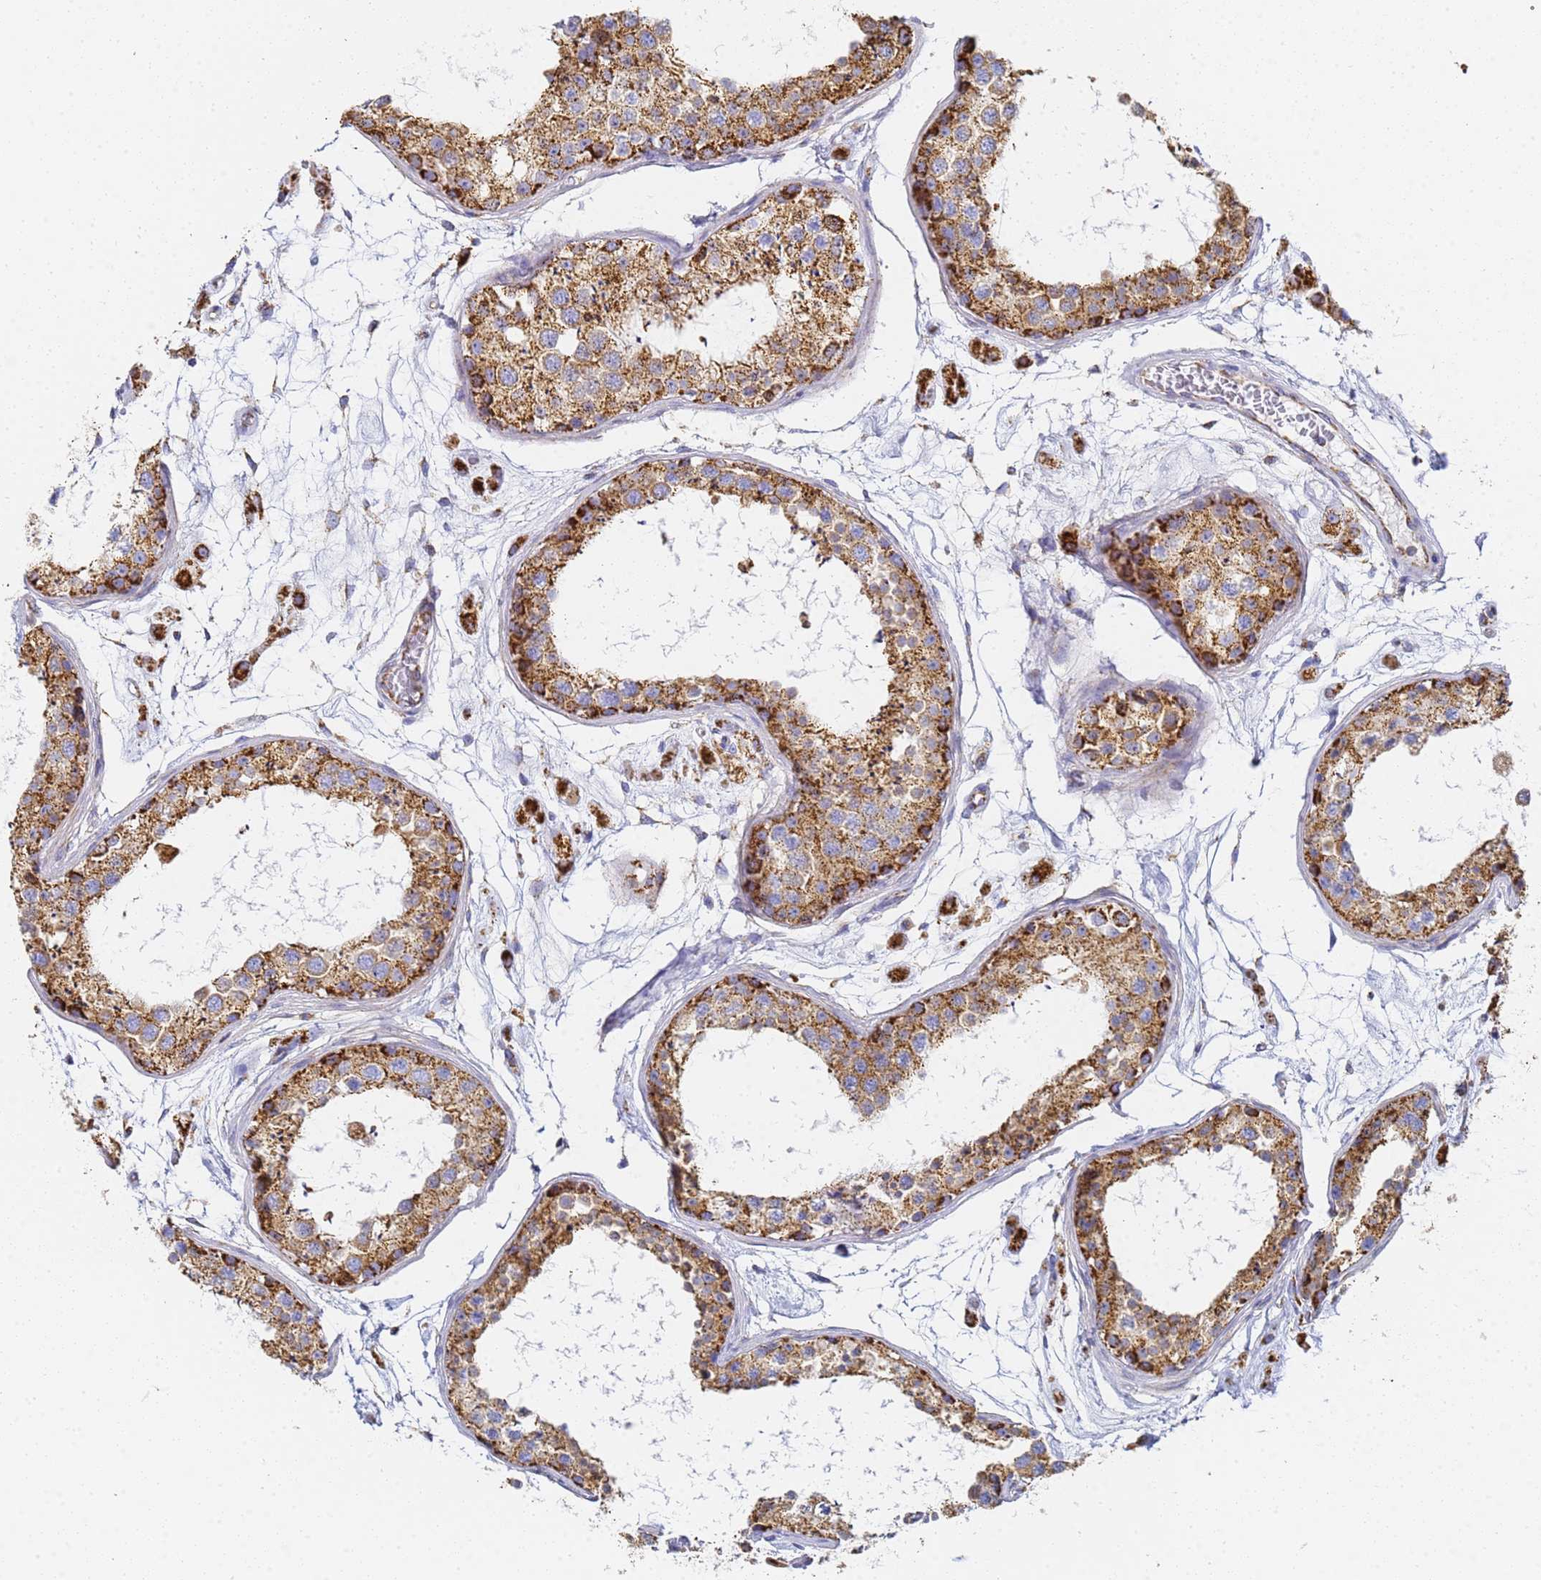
{"staining": {"intensity": "moderate", "quantity": ">75%", "location": "cytoplasmic/membranous"}, "tissue": "testis", "cell_type": "Cells in seminiferous ducts", "image_type": "normal", "snomed": [{"axis": "morphology", "description": "Normal tissue, NOS"}, {"axis": "topography", "description": "Testis"}], "caption": "Immunohistochemistry (IHC) photomicrograph of benign testis: testis stained using immunohistochemistry displays medium levels of moderate protein expression localized specifically in the cytoplasmic/membranous of cells in seminiferous ducts, appearing as a cytoplasmic/membranous brown color.", "gene": "CNIH4", "patient": {"sex": "male", "age": 25}}